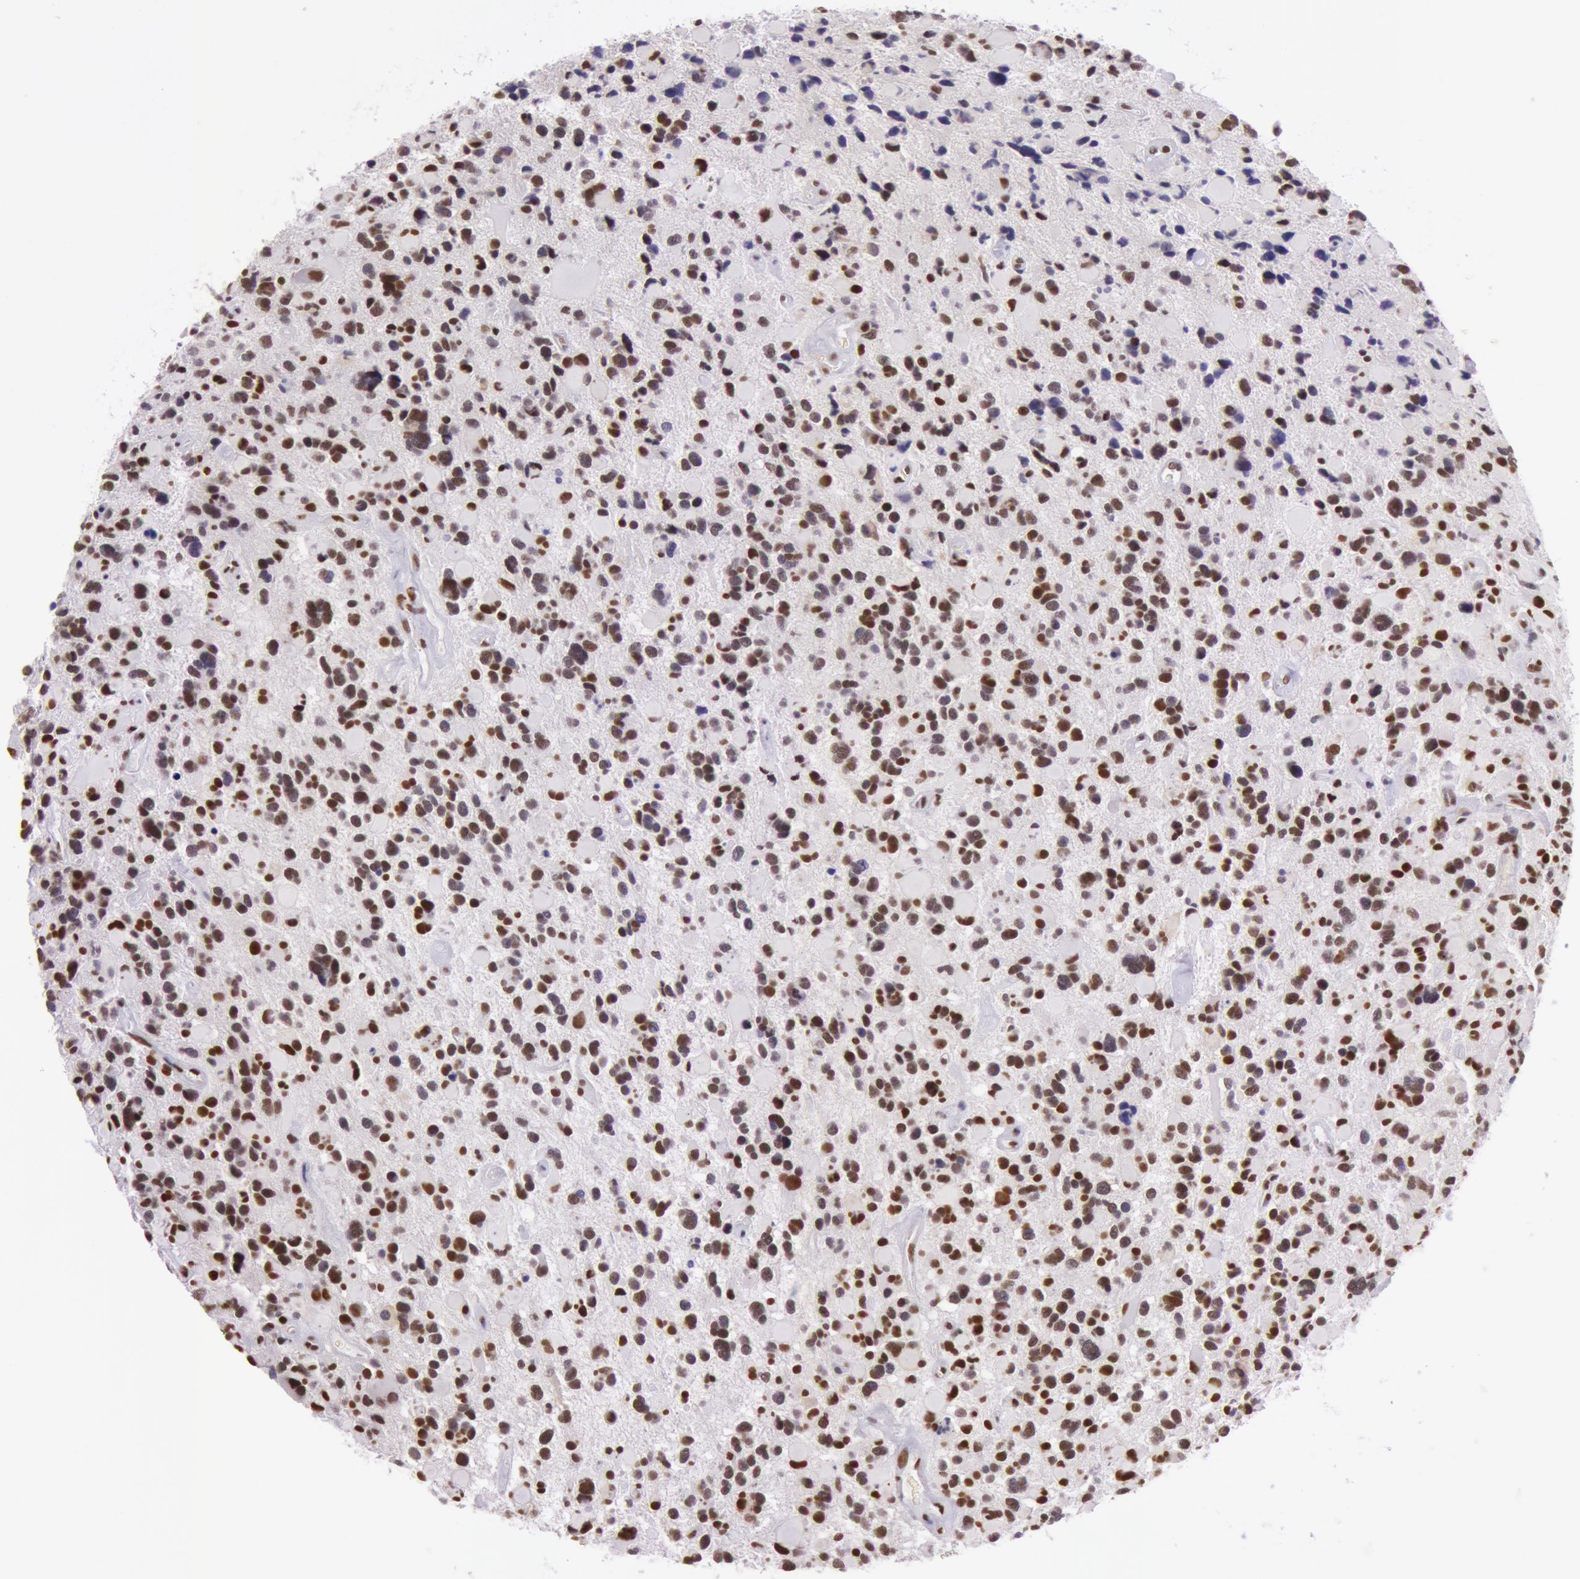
{"staining": {"intensity": "strong", "quantity": ">75%", "location": "nuclear"}, "tissue": "glioma", "cell_type": "Tumor cells", "image_type": "cancer", "snomed": [{"axis": "morphology", "description": "Glioma, malignant, High grade"}, {"axis": "topography", "description": "Brain"}], "caption": "A high-resolution histopathology image shows immunohistochemistry (IHC) staining of high-grade glioma (malignant), which demonstrates strong nuclear staining in approximately >75% of tumor cells.", "gene": "NBN", "patient": {"sex": "female", "age": 37}}